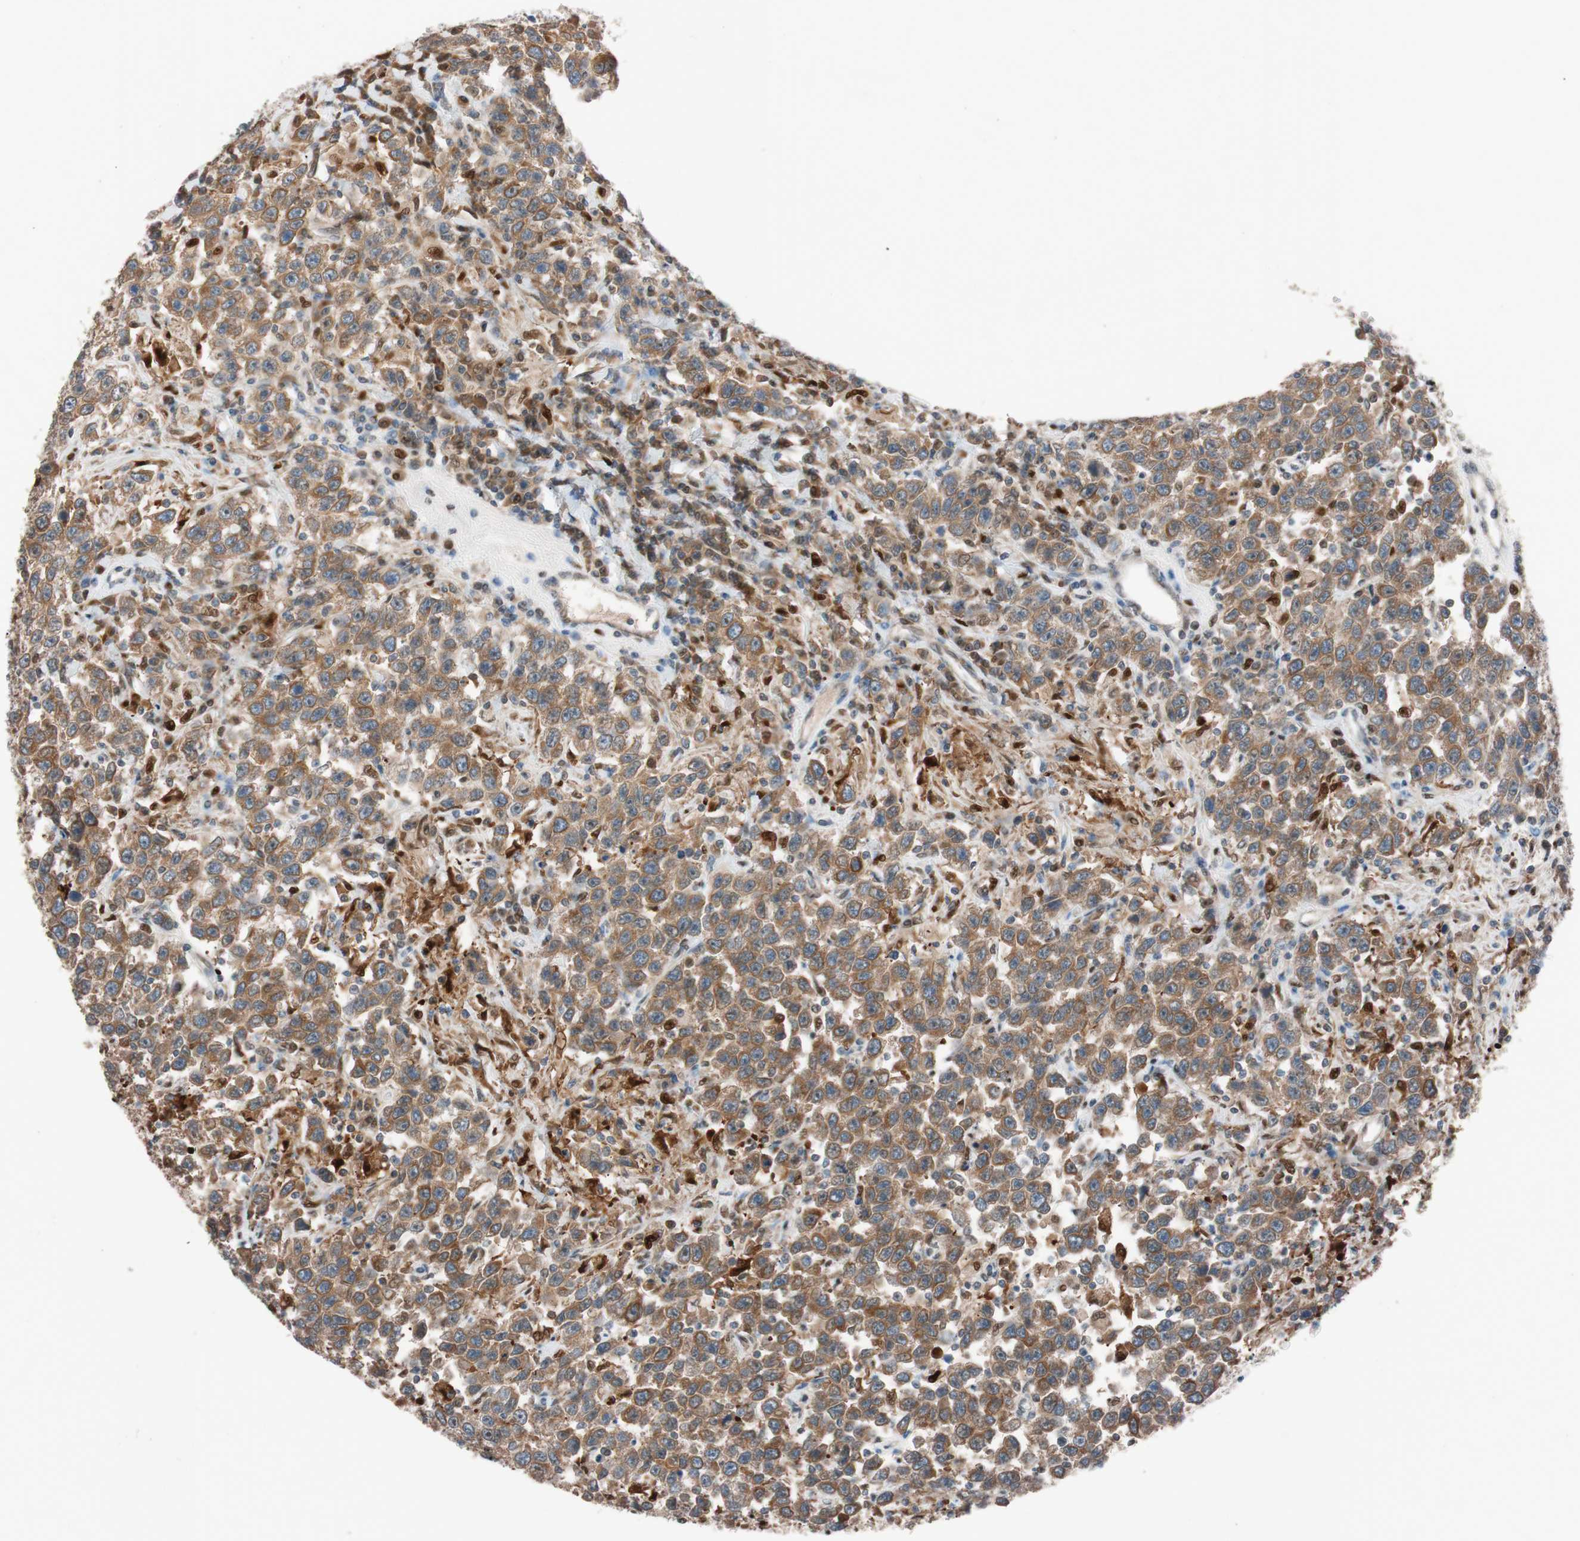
{"staining": {"intensity": "strong", "quantity": ">75%", "location": "cytoplasmic/membranous"}, "tissue": "testis cancer", "cell_type": "Tumor cells", "image_type": "cancer", "snomed": [{"axis": "morphology", "description": "Seminoma, NOS"}, {"axis": "topography", "description": "Testis"}], "caption": "DAB (3,3'-diaminobenzidine) immunohistochemical staining of testis cancer shows strong cytoplasmic/membranous protein expression in approximately >75% of tumor cells.", "gene": "FAAH", "patient": {"sex": "male", "age": 41}}